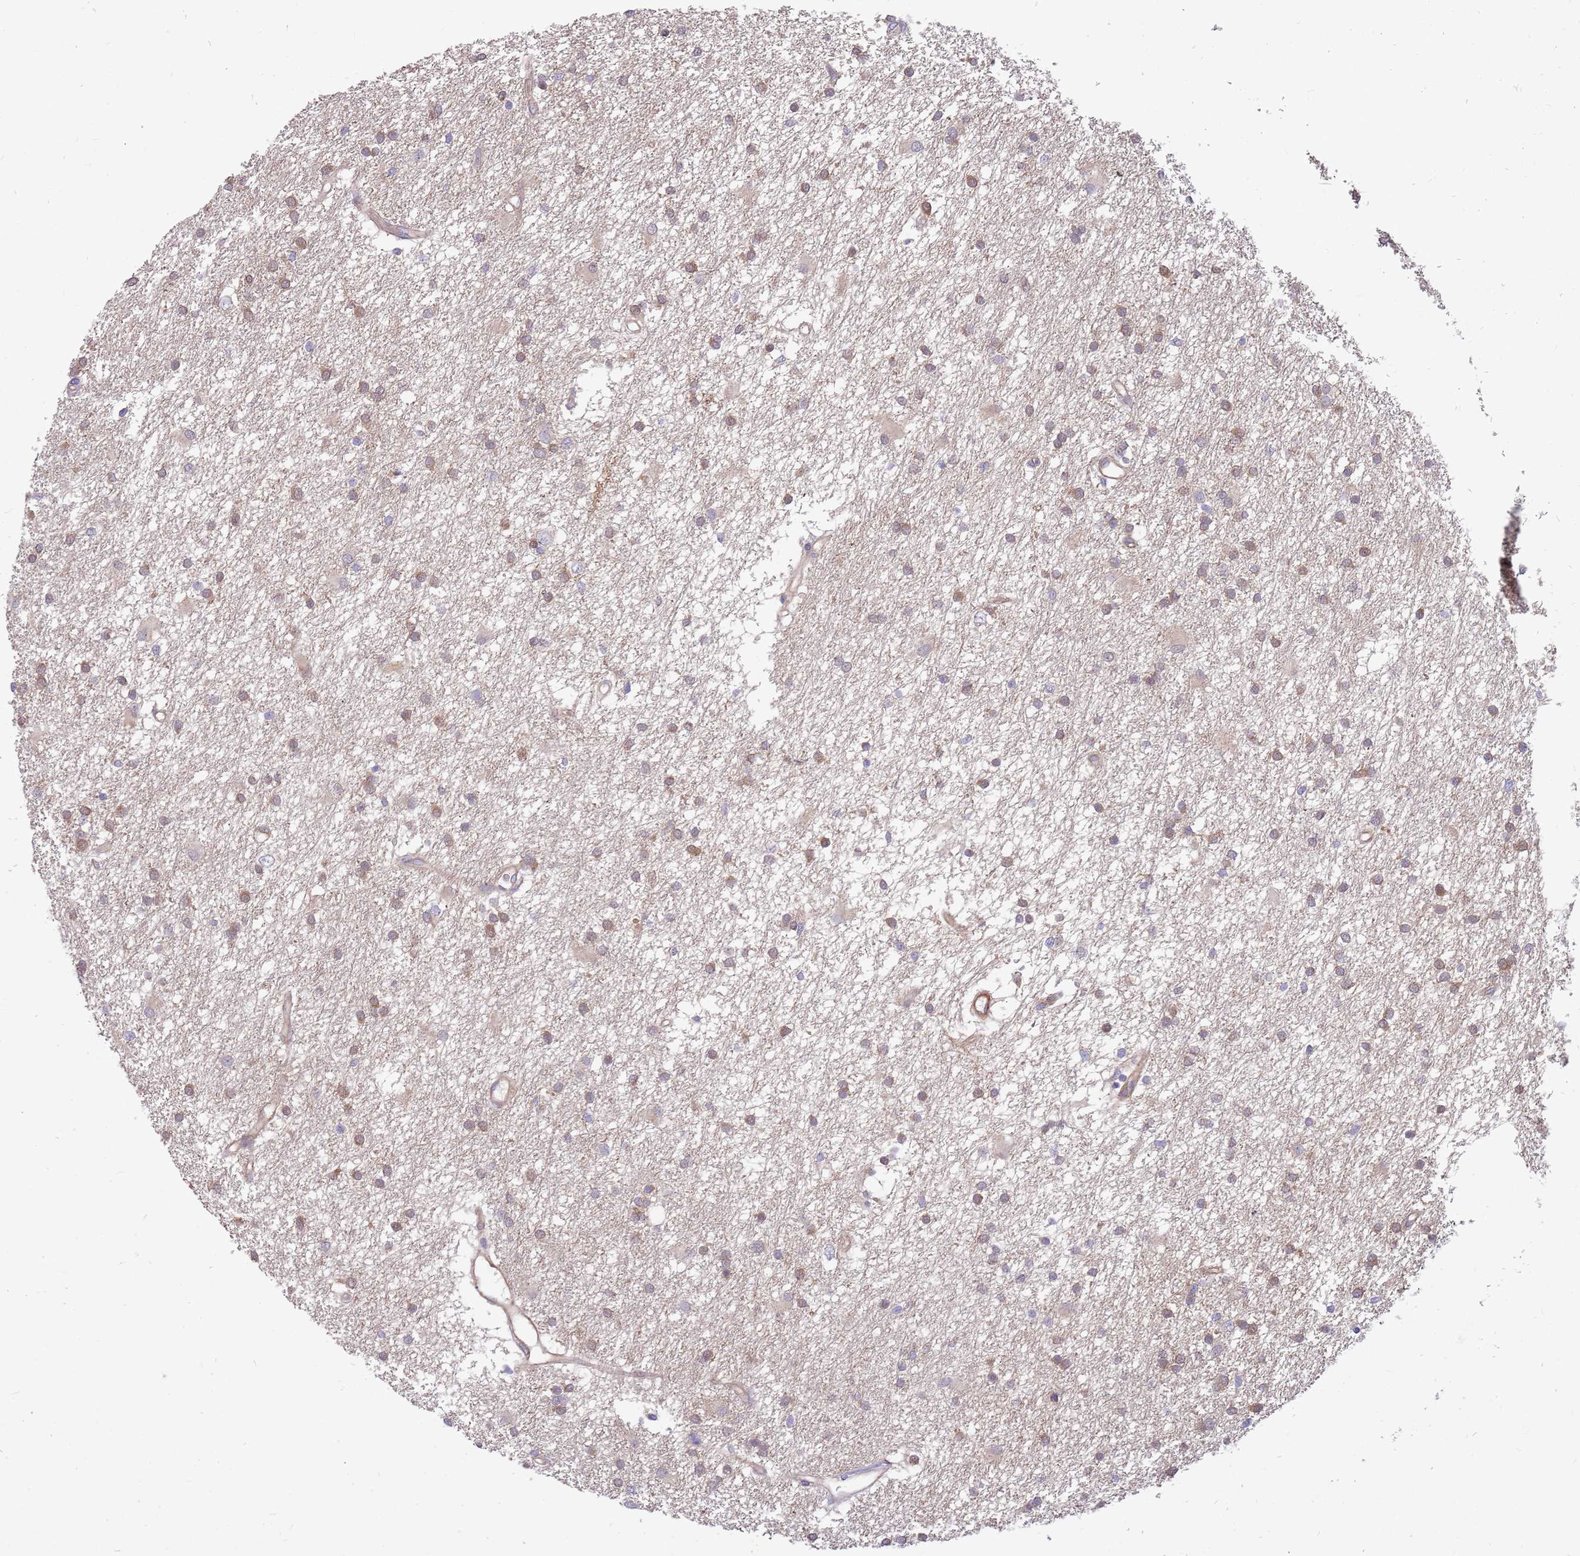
{"staining": {"intensity": "moderate", "quantity": ">75%", "location": "cytoplasmic/membranous"}, "tissue": "glioma", "cell_type": "Tumor cells", "image_type": "cancer", "snomed": [{"axis": "morphology", "description": "Glioma, malignant, High grade"}, {"axis": "topography", "description": "Brain"}], "caption": "IHC photomicrograph of human malignant glioma (high-grade) stained for a protein (brown), which shows medium levels of moderate cytoplasmic/membranous staining in about >75% of tumor cells.", "gene": "MVD", "patient": {"sex": "male", "age": 77}}